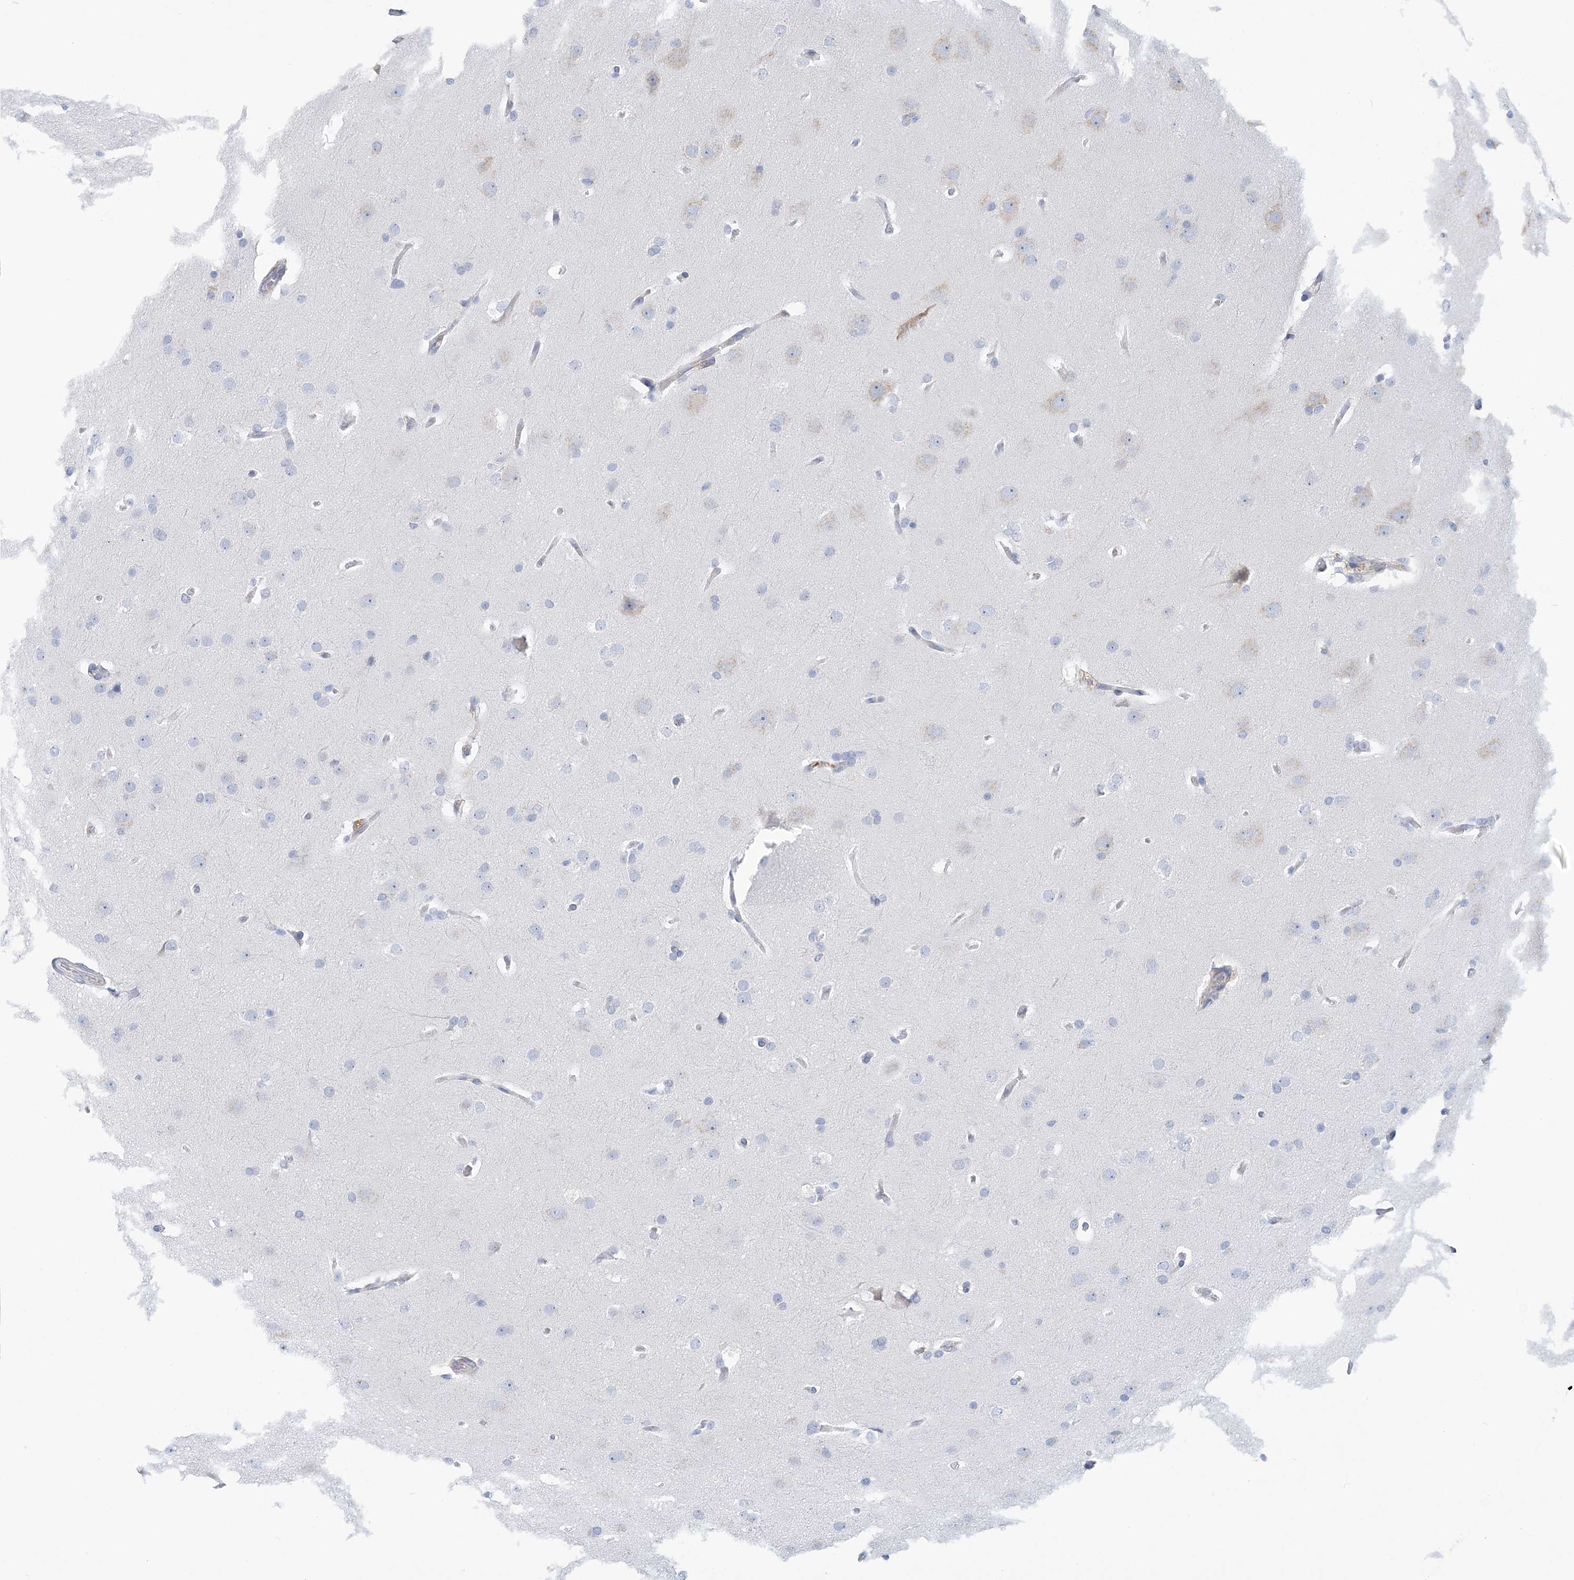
{"staining": {"intensity": "negative", "quantity": "none", "location": "none"}, "tissue": "glioma", "cell_type": "Tumor cells", "image_type": "cancer", "snomed": [{"axis": "morphology", "description": "Glioma, malignant, Low grade"}, {"axis": "topography", "description": "Brain"}], "caption": "This is an IHC micrograph of malignant glioma (low-grade). There is no staining in tumor cells.", "gene": "PLEKHG4B", "patient": {"sex": "female", "age": 37}}